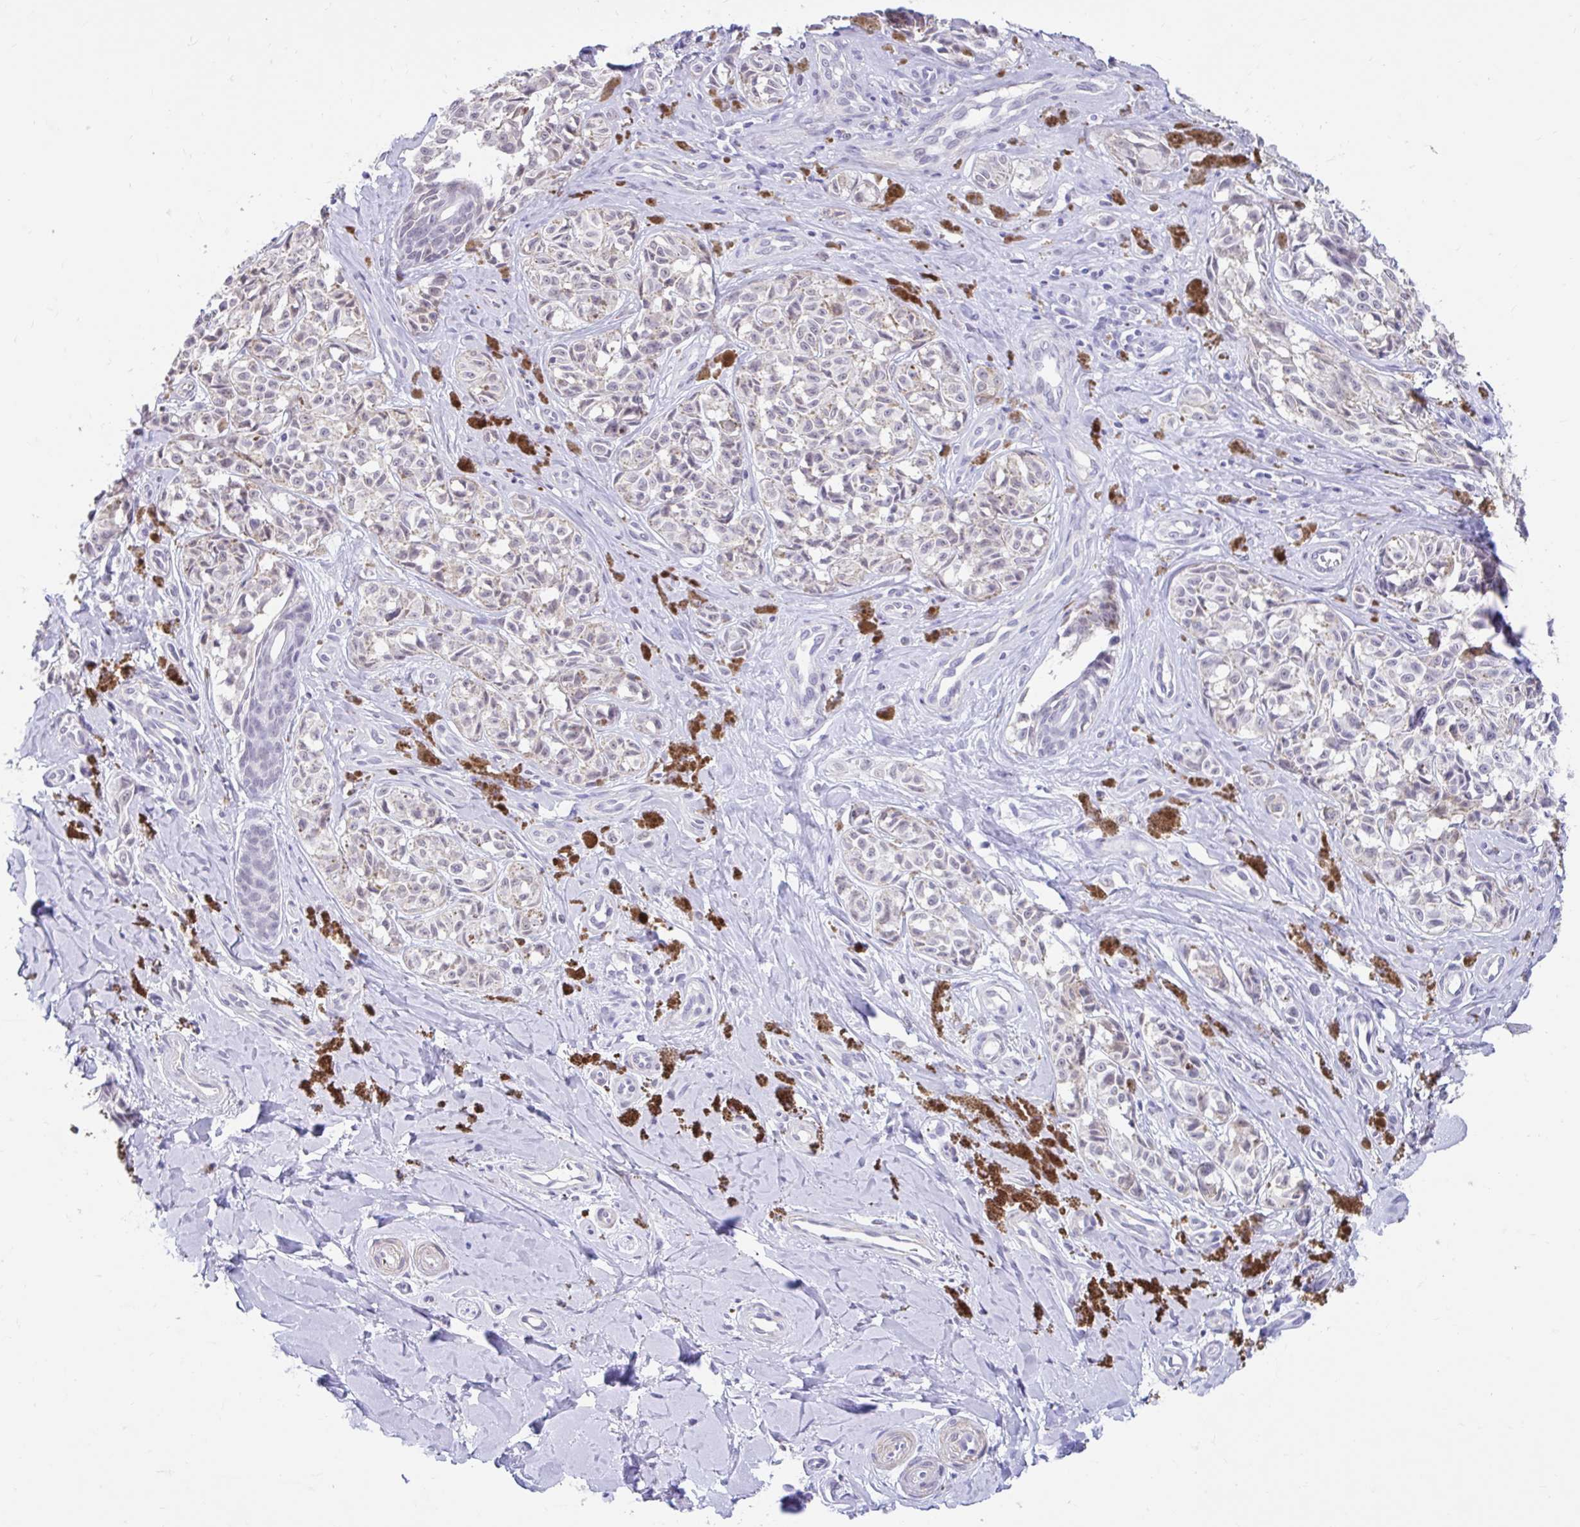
{"staining": {"intensity": "negative", "quantity": "none", "location": "none"}, "tissue": "melanoma", "cell_type": "Tumor cells", "image_type": "cancer", "snomed": [{"axis": "morphology", "description": "Malignant melanoma, NOS"}, {"axis": "topography", "description": "Skin"}], "caption": "Melanoma was stained to show a protein in brown. There is no significant positivity in tumor cells.", "gene": "DCAF17", "patient": {"sex": "female", "age": 65}}